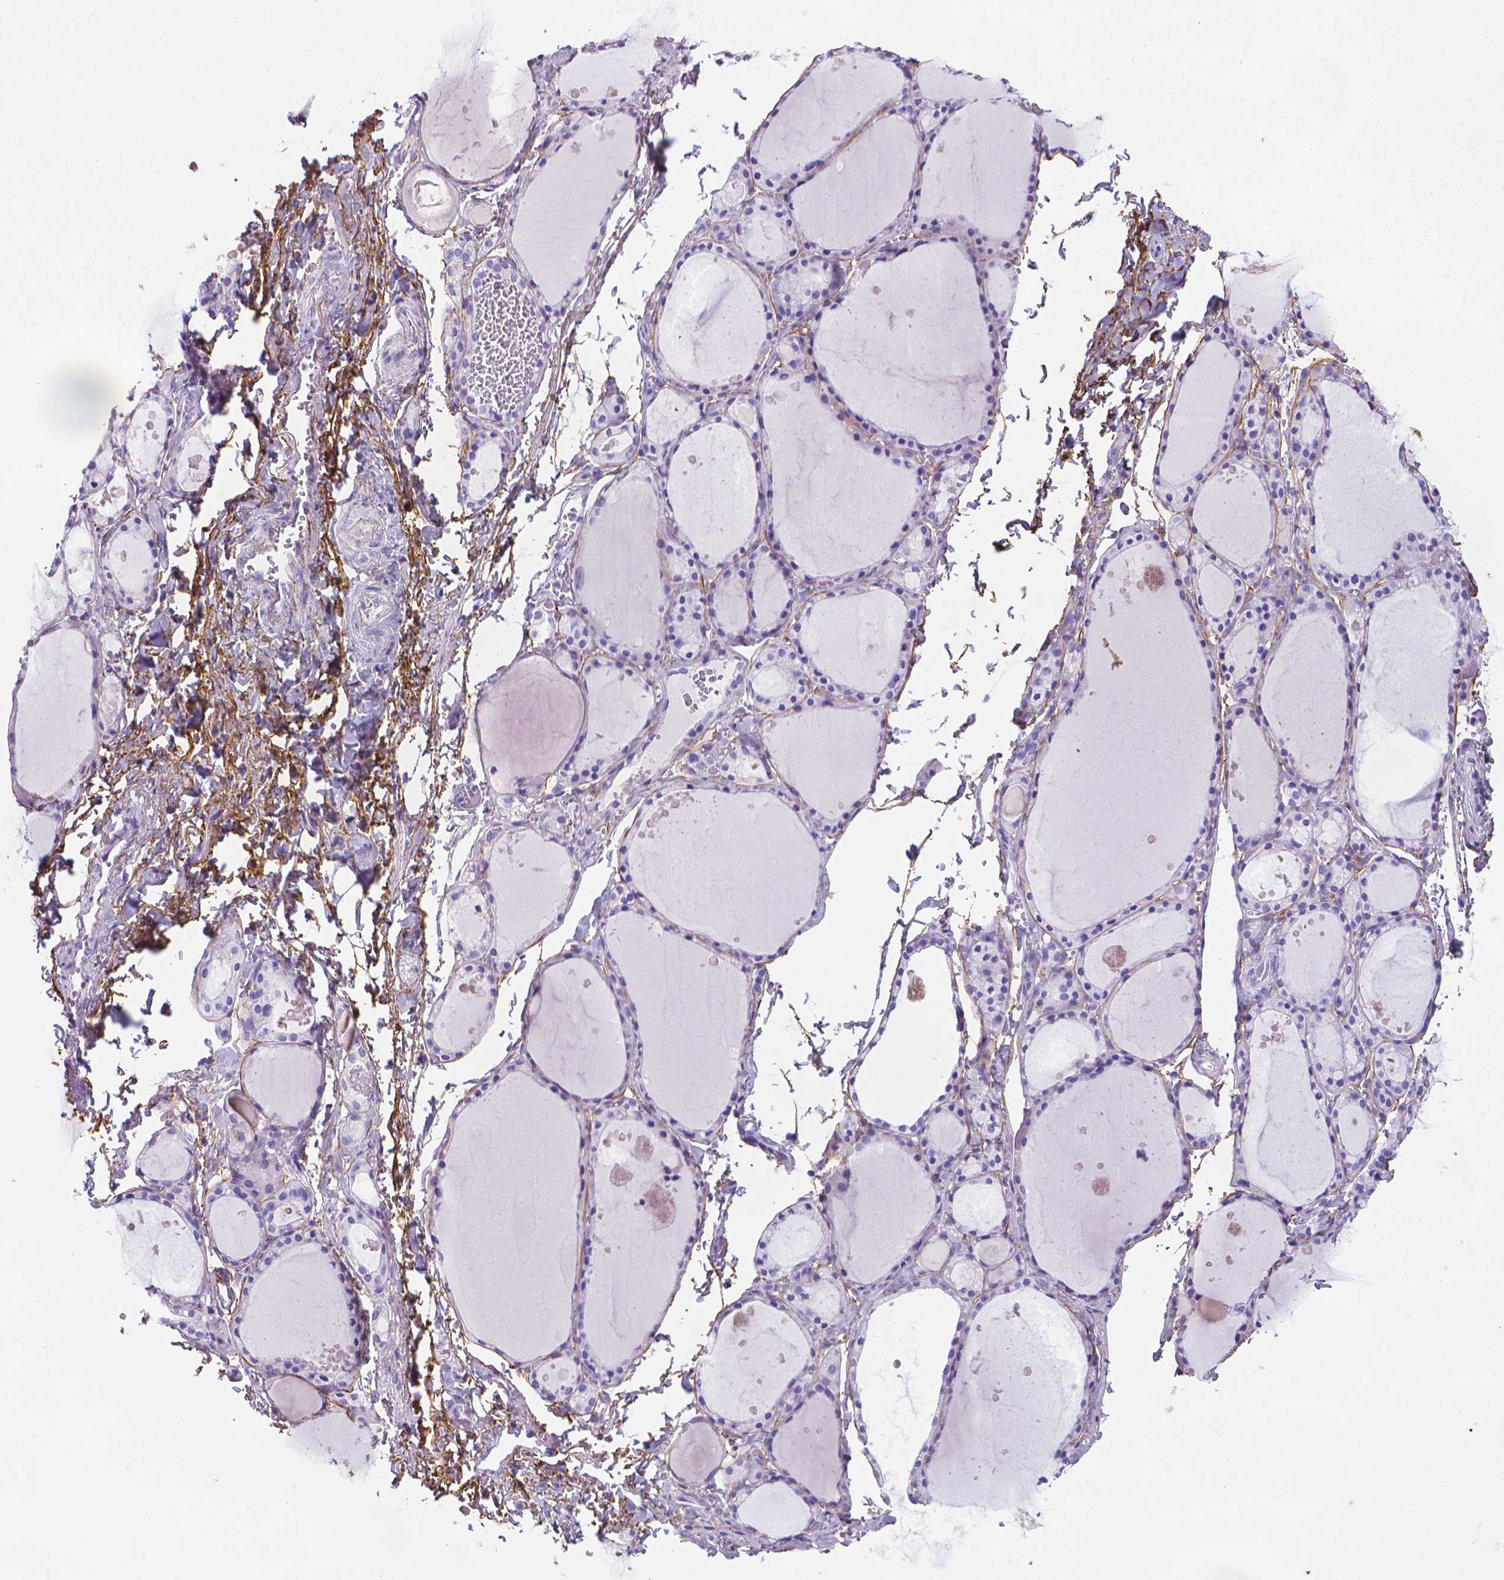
{"staining": {"intensity": "negative", "quantity": "none", "location": "none"}, "tissue": "thyroid gland", "cell_type": "Glandular cells", "image_type": "normal", "snomed": [{"axis": "morphology", "description": "Normal tissue, NOS"}, {"axis": "topography", "description": "Thyroid gland"}], "caption": "Immunohistochemistry histopathology image of unremarkable thyroid gland: human thyroid gland stained with DAB (3,3'-diaminobenzidine) demonstrates no significant protein positivity in glandular cells. (DAB (3,3'-diaminobenzidine) IHC with hematoxylin counter stain).", "gene": "MFAP2", "patient": {"sex": "male", "age": 68}}